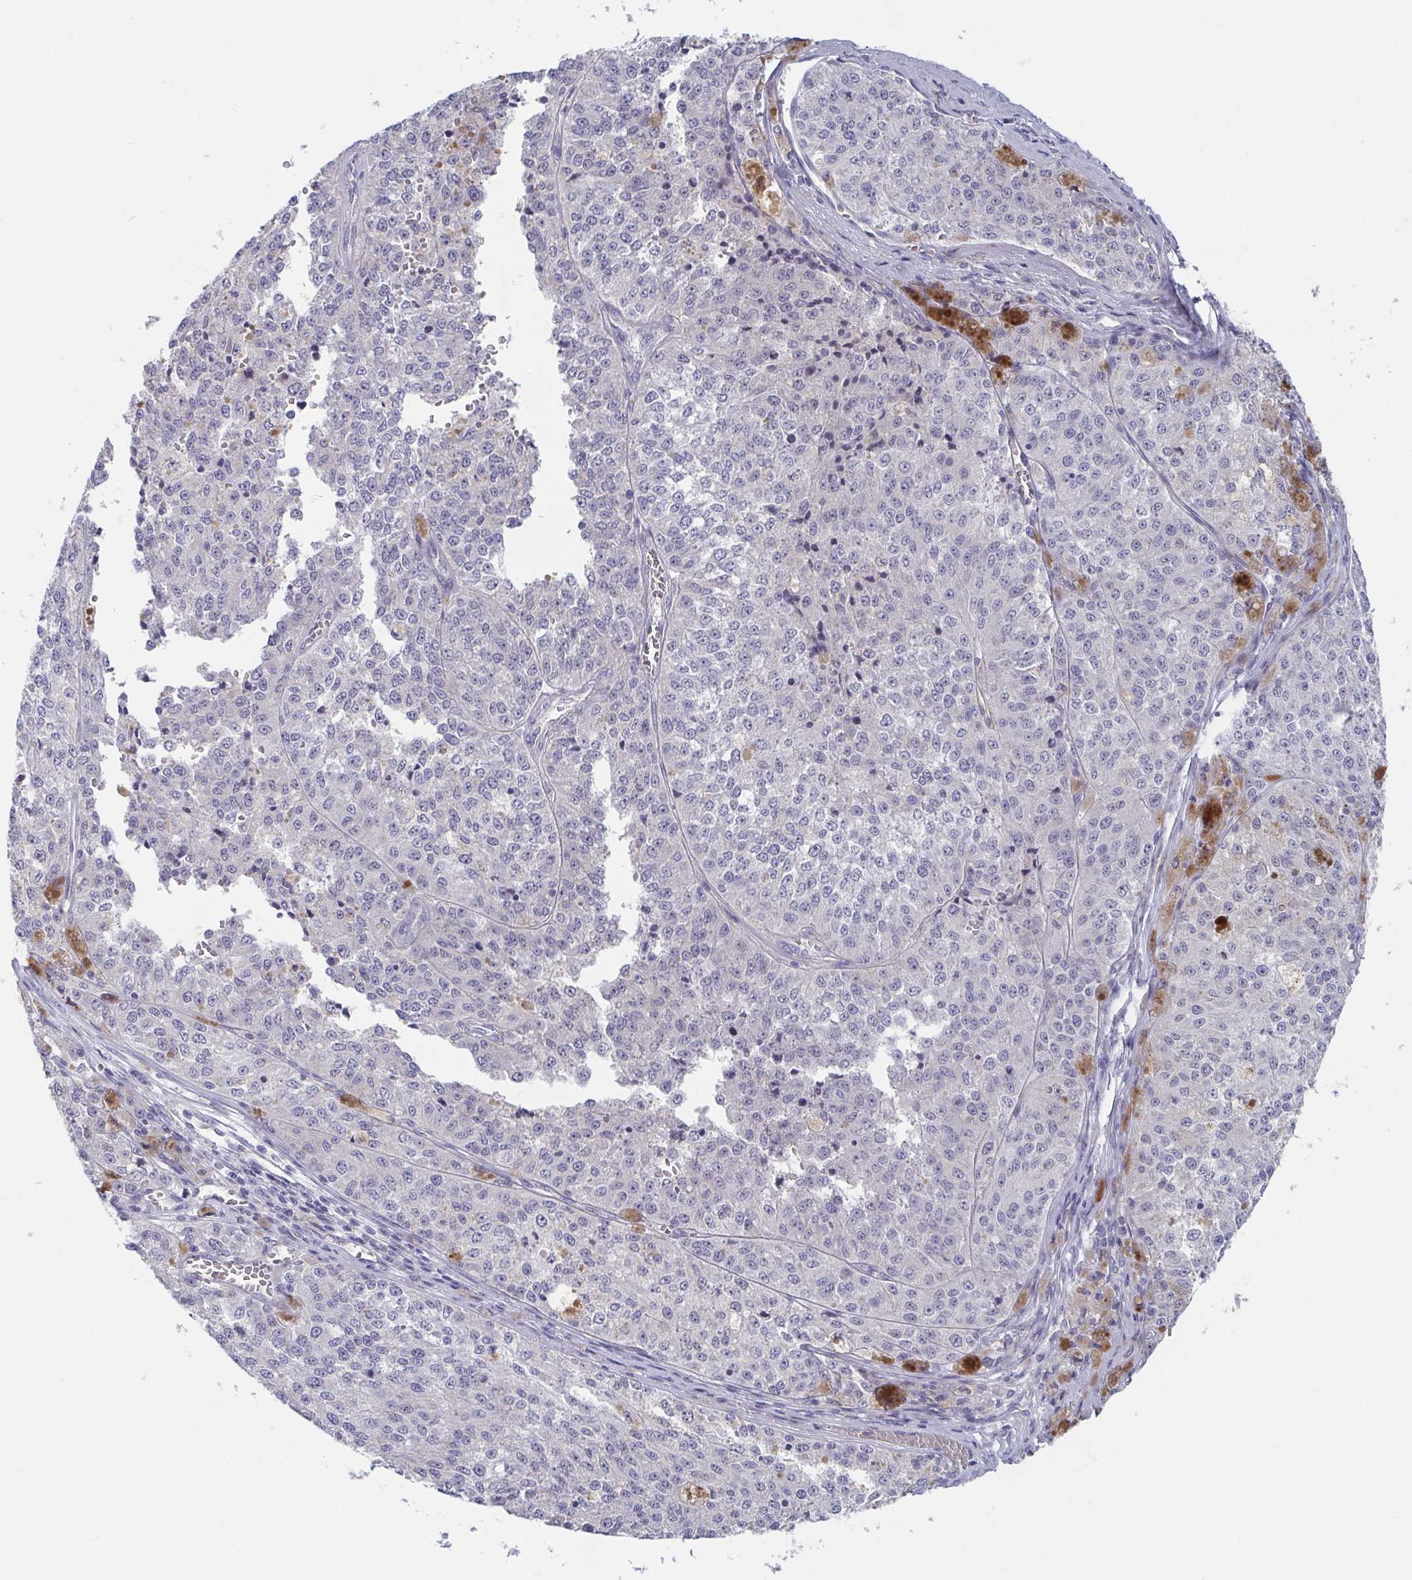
{"staining": {"intensity": "negative", "quantity": "none", "location": "none"}, "tissue": "melanoma", "cell_type": "Tumor cells", "image_type": "cancer", "snomed": [{"axis": "morphology", "description": "Malignant melanoma, Metastatic site"}, {"axis": "topography", "description": "Lymph node"}], "caption": "Tumor cells show no significant expression in malignant melanoma (metastatic site). The staining is performed using DAB brown chromogen with nuclei counter-stained in using hematoxylin.", "gene": "FAM156B", "patient": {"sex": "female", "age": 64}}